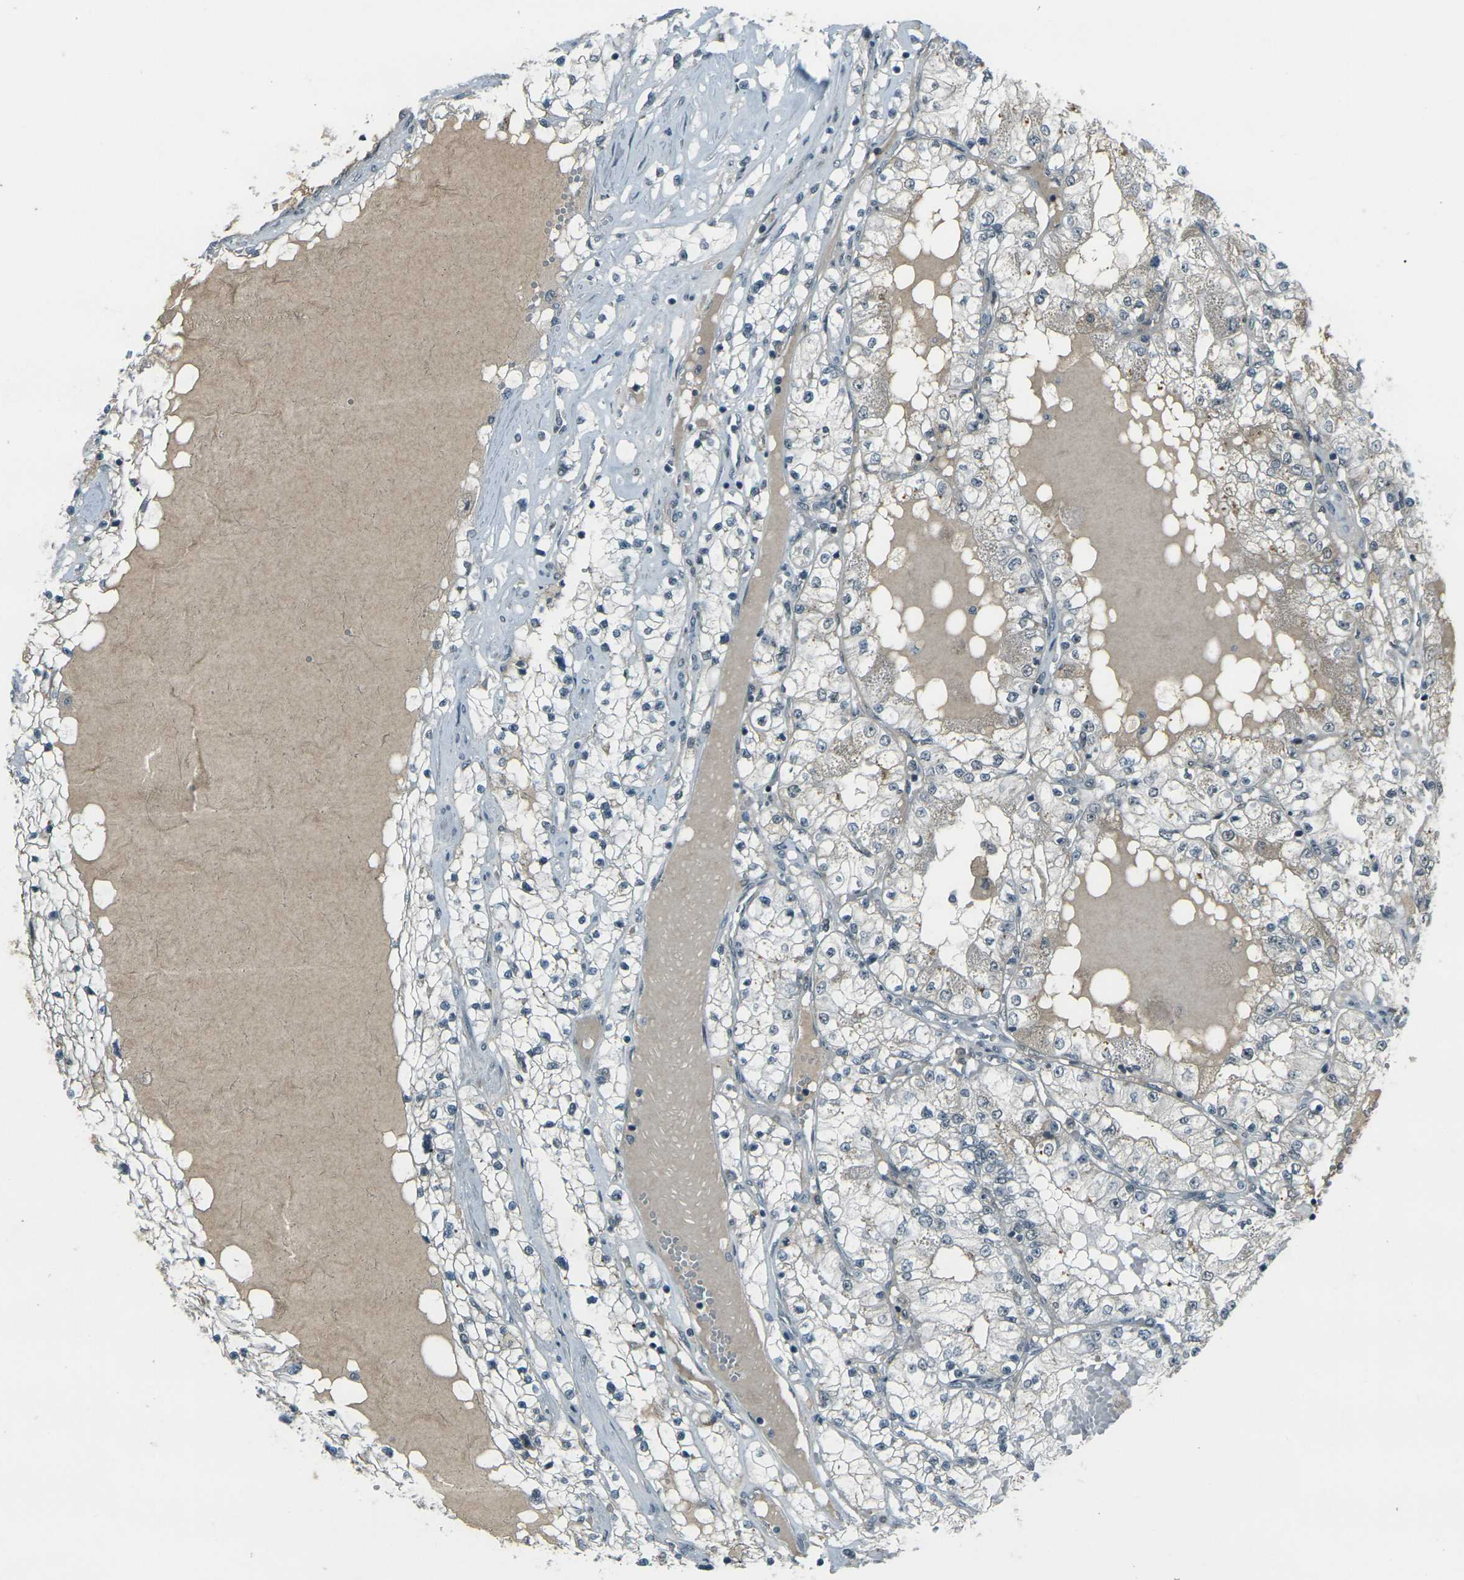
{"staining": {"intensity": "weak", "quantity": "<25%", "location": "cytoplasmic/membranous"}, "tissue": "renal cancer", "cell_type": "Tumor cells", "image_type": "cancer", "snomed": [{"axis": "morphology", "description": "Adenocarcinoma, NOS"}, {"axis": "topography", "description": "Kidney"}], "caption": "Micrograph shows no significant protein positivity in tumor cells of renal cancer (adenocarcinoma).", "gene": "GPR19", "patient": {"sex": "male", "age": 68}}